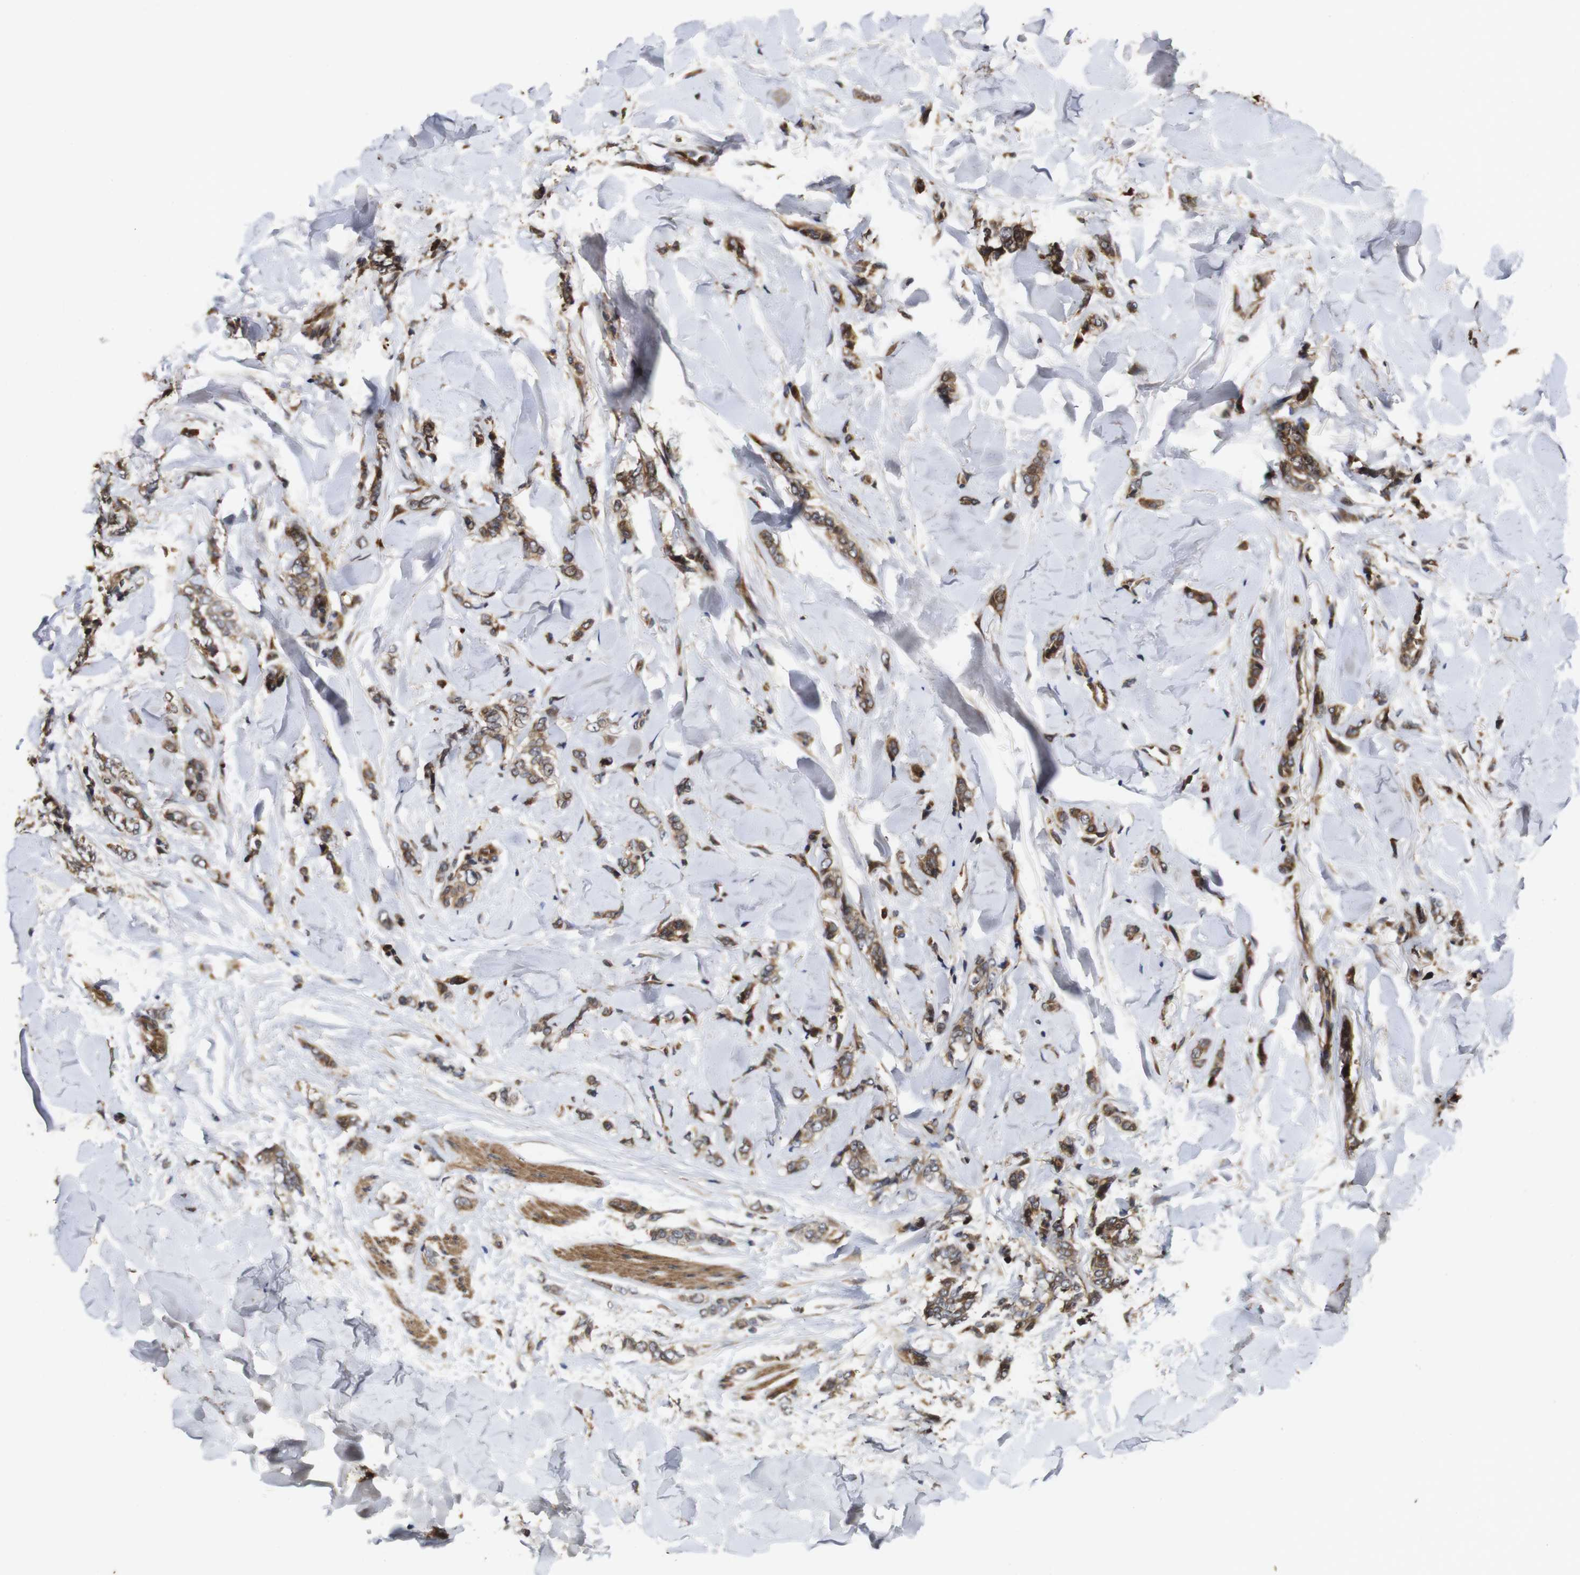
{"staining": {"intensity": "moderate", "quantity": ">75%", "location": "cytoplasmic/membranous"}, "tissue": "breast cancer", "cell_type": "Tumor cells", "image_type": "cancer", "snomed": [{"axis": "morphology", "description": "Lobular carcinoma"}, {"axis": "topography", "description": "Skin"}, {"axis": "topography", "description": "Breast"}], "caption": "A high-resolution image shows IHC staining of lobular carcinoma (breast), which exhibits moderate cytoplasmic/membranous expression in approximately >75% of tumor cells.", "gene": "PTPN14", "patient": {"sex": "female", "age": 46}}